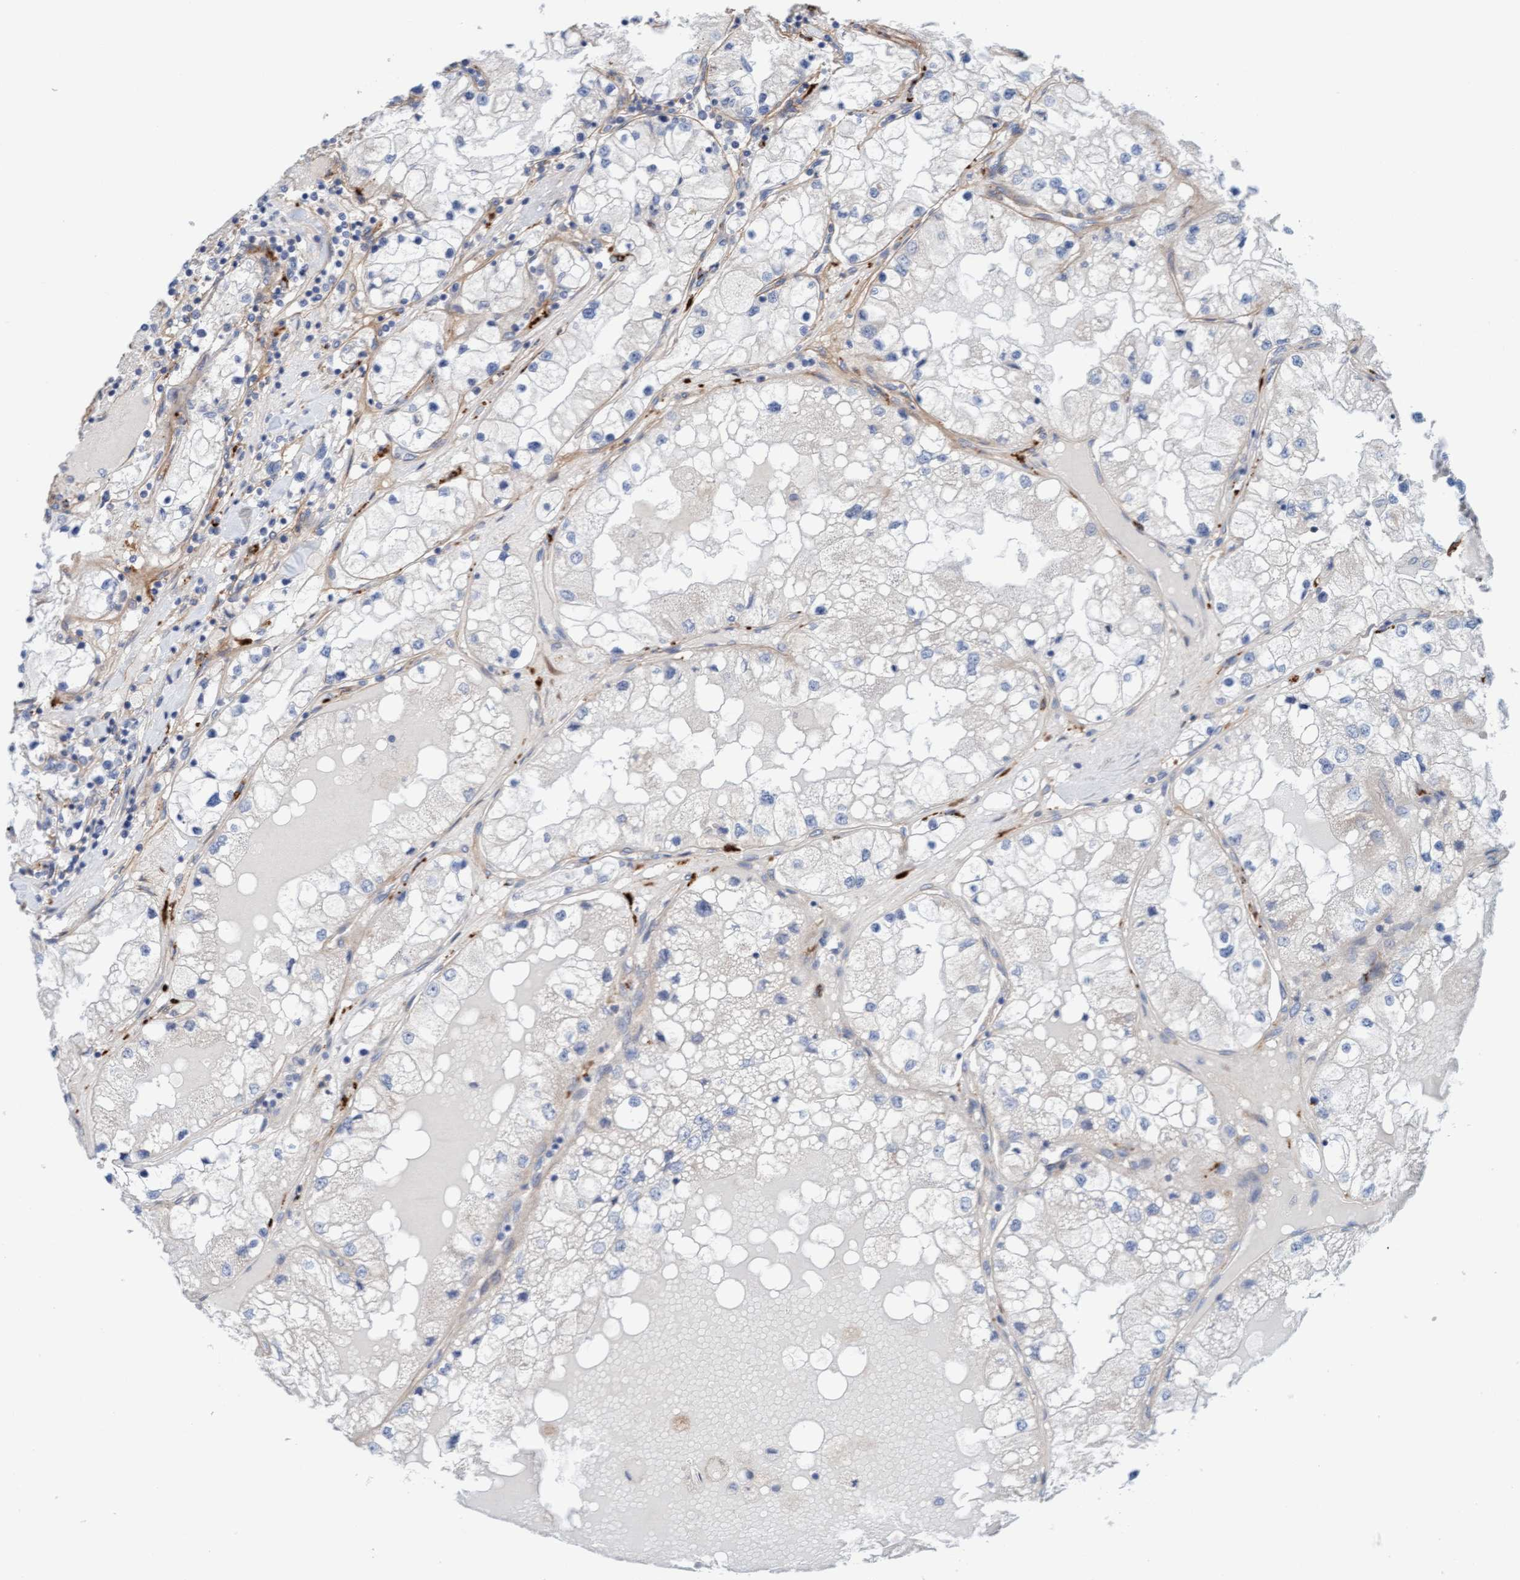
{"staining": {"intensity": "negative", "quantity": "none", "location": "none"}, "tissue": "renal cancer", "cell_type": "Tumor cells", "image_type": "cancer", "snomed": [{"axis": "morphology", "description": "Adenocarcinoma, NOS"}, {"axis": "topography", "description": "Kidney"}], "caption": "Immunohistochemistry (IHC) histopathology image of renal adenocarcinoma stained for a protein (brown), which displays no expression in tumor cells.", "gene": "CDK5RAP3", "patient": {"sex": "male", "age": 68}}